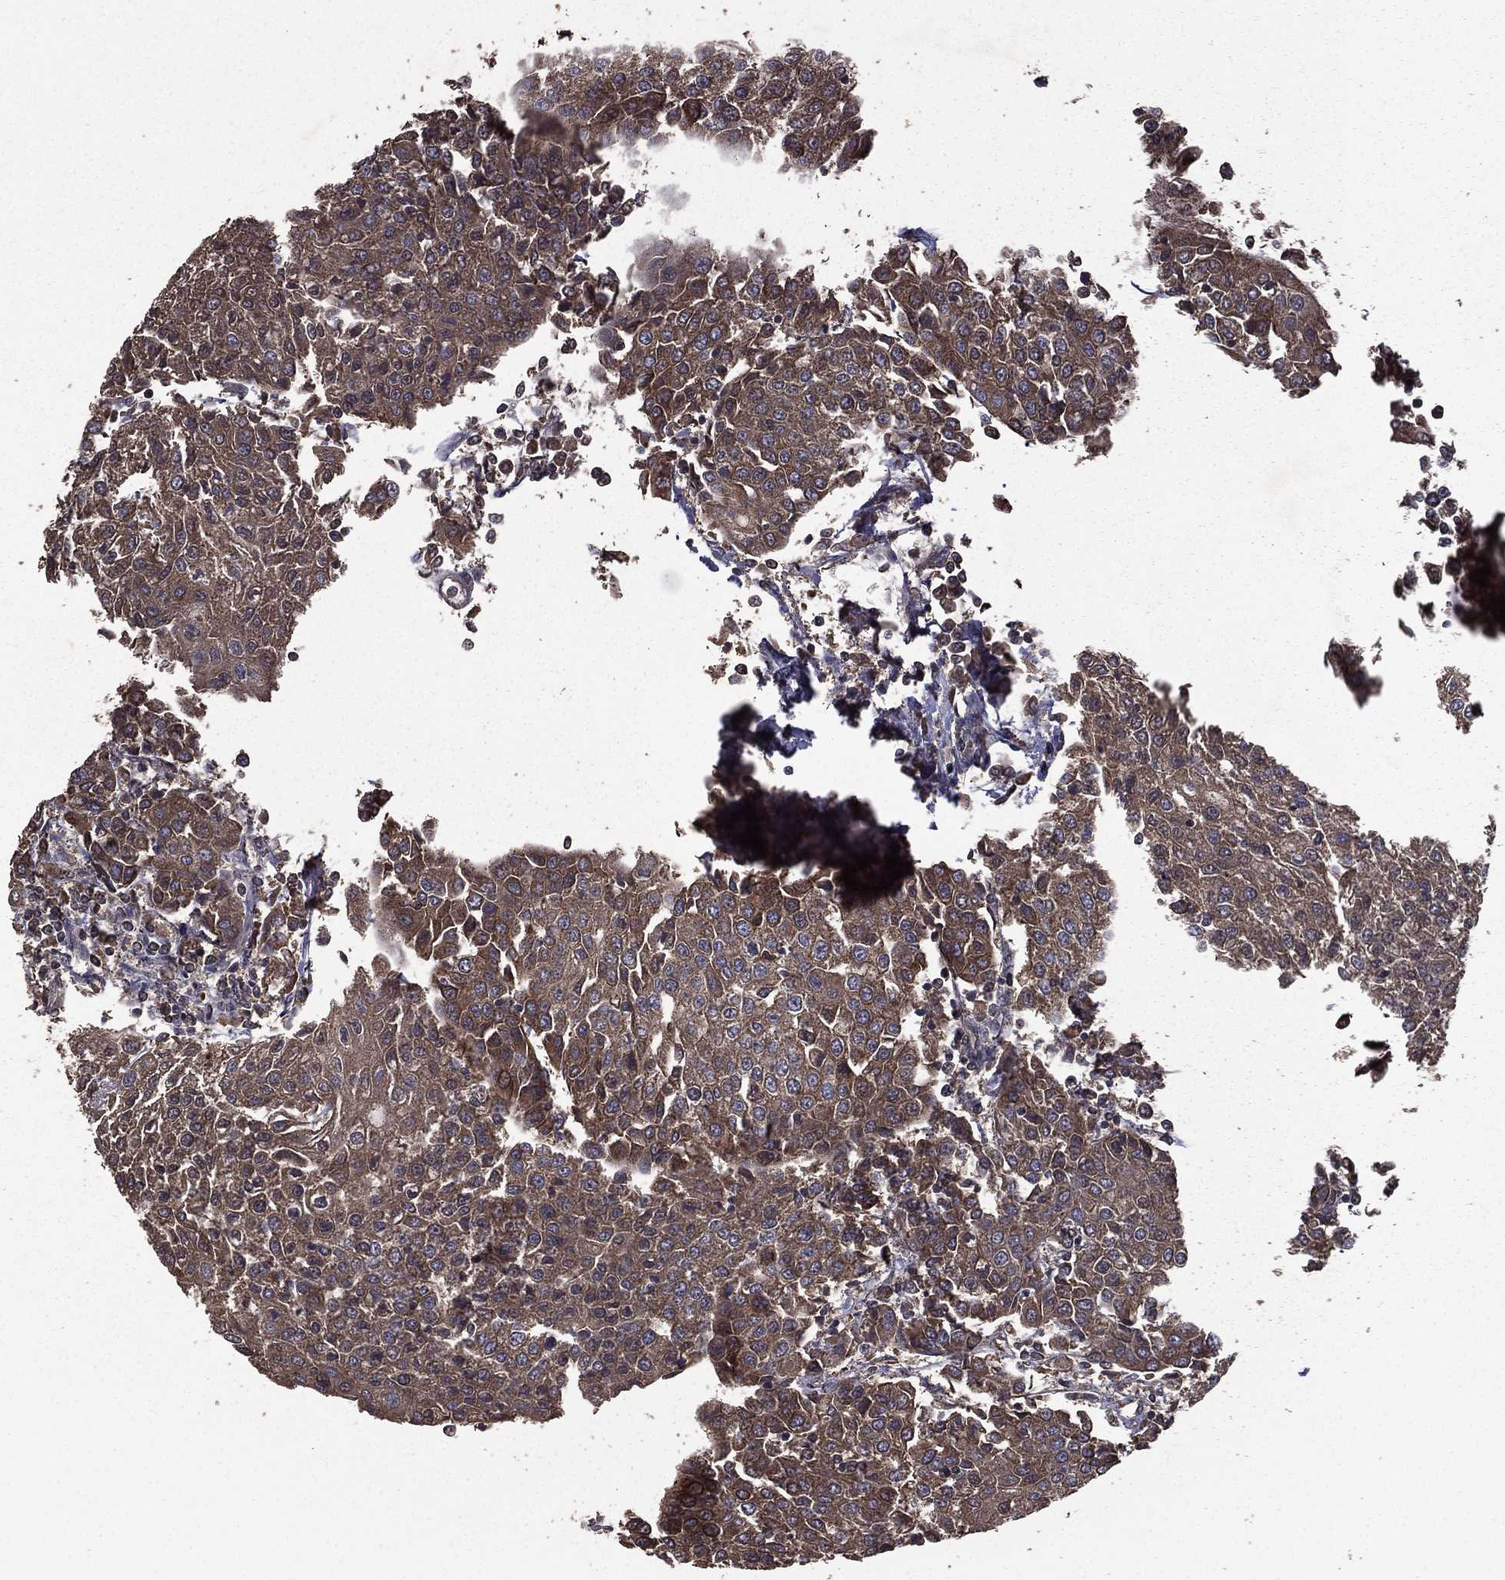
{"staining": {"intensity": "weak", "quantity": "25%-75%", "location": "cytoplasmic/membranous"}, "tissue": "urothelial cancer", "cell_type": "Tumor cells", "image_type": "cancer", "snomed": [{"axis": "morphology", "description": "Urothelial carcinoma, High grade"}, {"axis": "topography", "description": "Urinary bladder"}], "caption": "Immunohistochemical staining of human urothelial cancer exhibits weak cytoplasmic/membranous protein staining in approximately 25%-75% of tumor cells.", "gene": "BIRC6", "patient": {"sex": "female", "age": 85}}